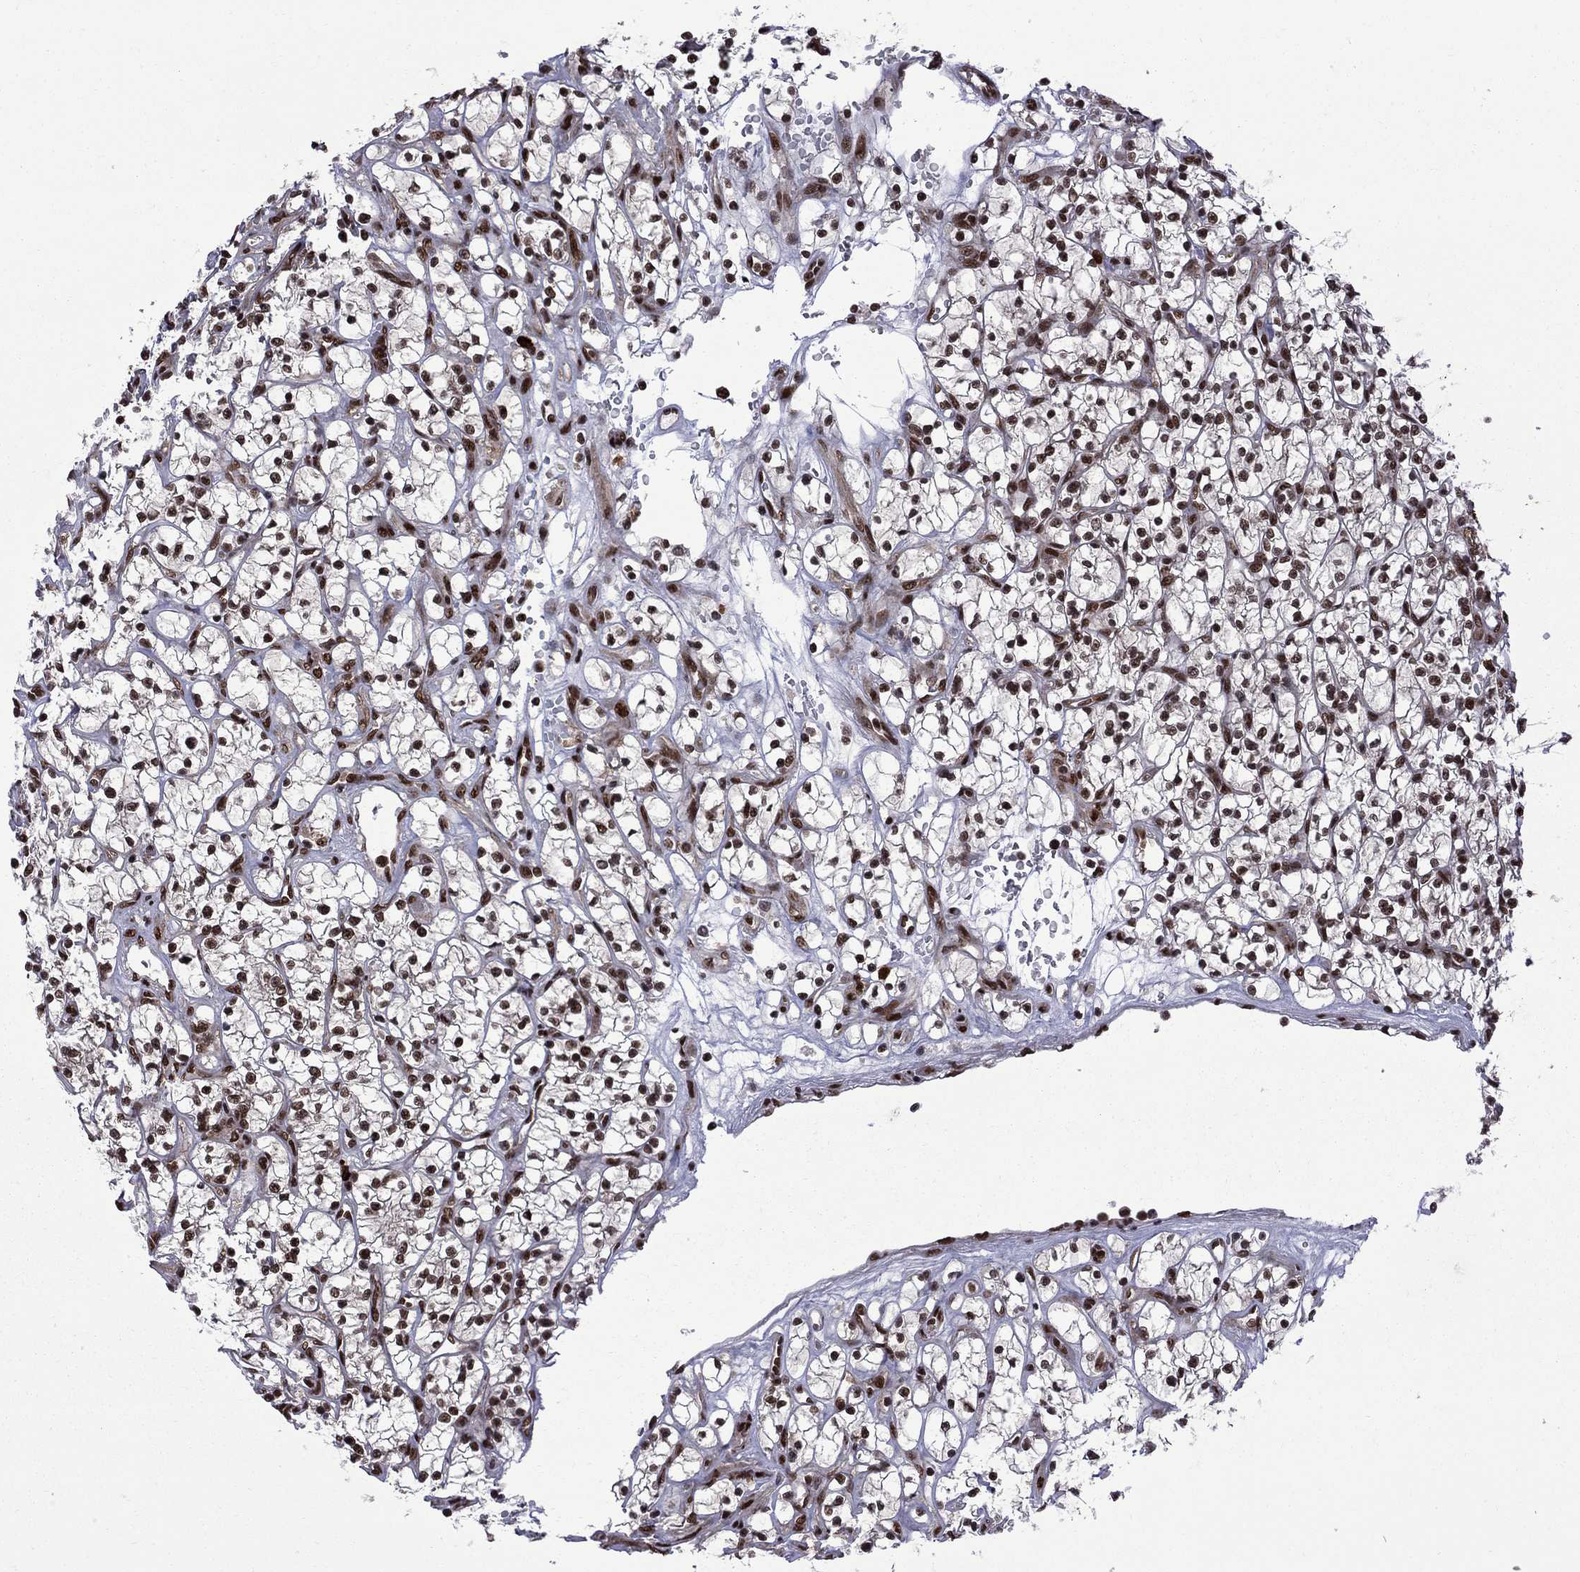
{"staining": {"intensity": "strong", "quantity": ">75%", "location": "nuclear"}, "tissue": "renal cancer", "cell_type": "Tumor cells", "image_type": "cancer", "snomed": [{"axis": "morphology", "description": "Adenocarcinoma, NOS"}, {"axis": "topography", "description": "Kidney"}], "caption": "A micrograph of human renal cancer stained for a protein displays strong nuclear brown staining in tumor cells.", "gene": "MED25", "patient": {"sex": "female", "age": 64}}